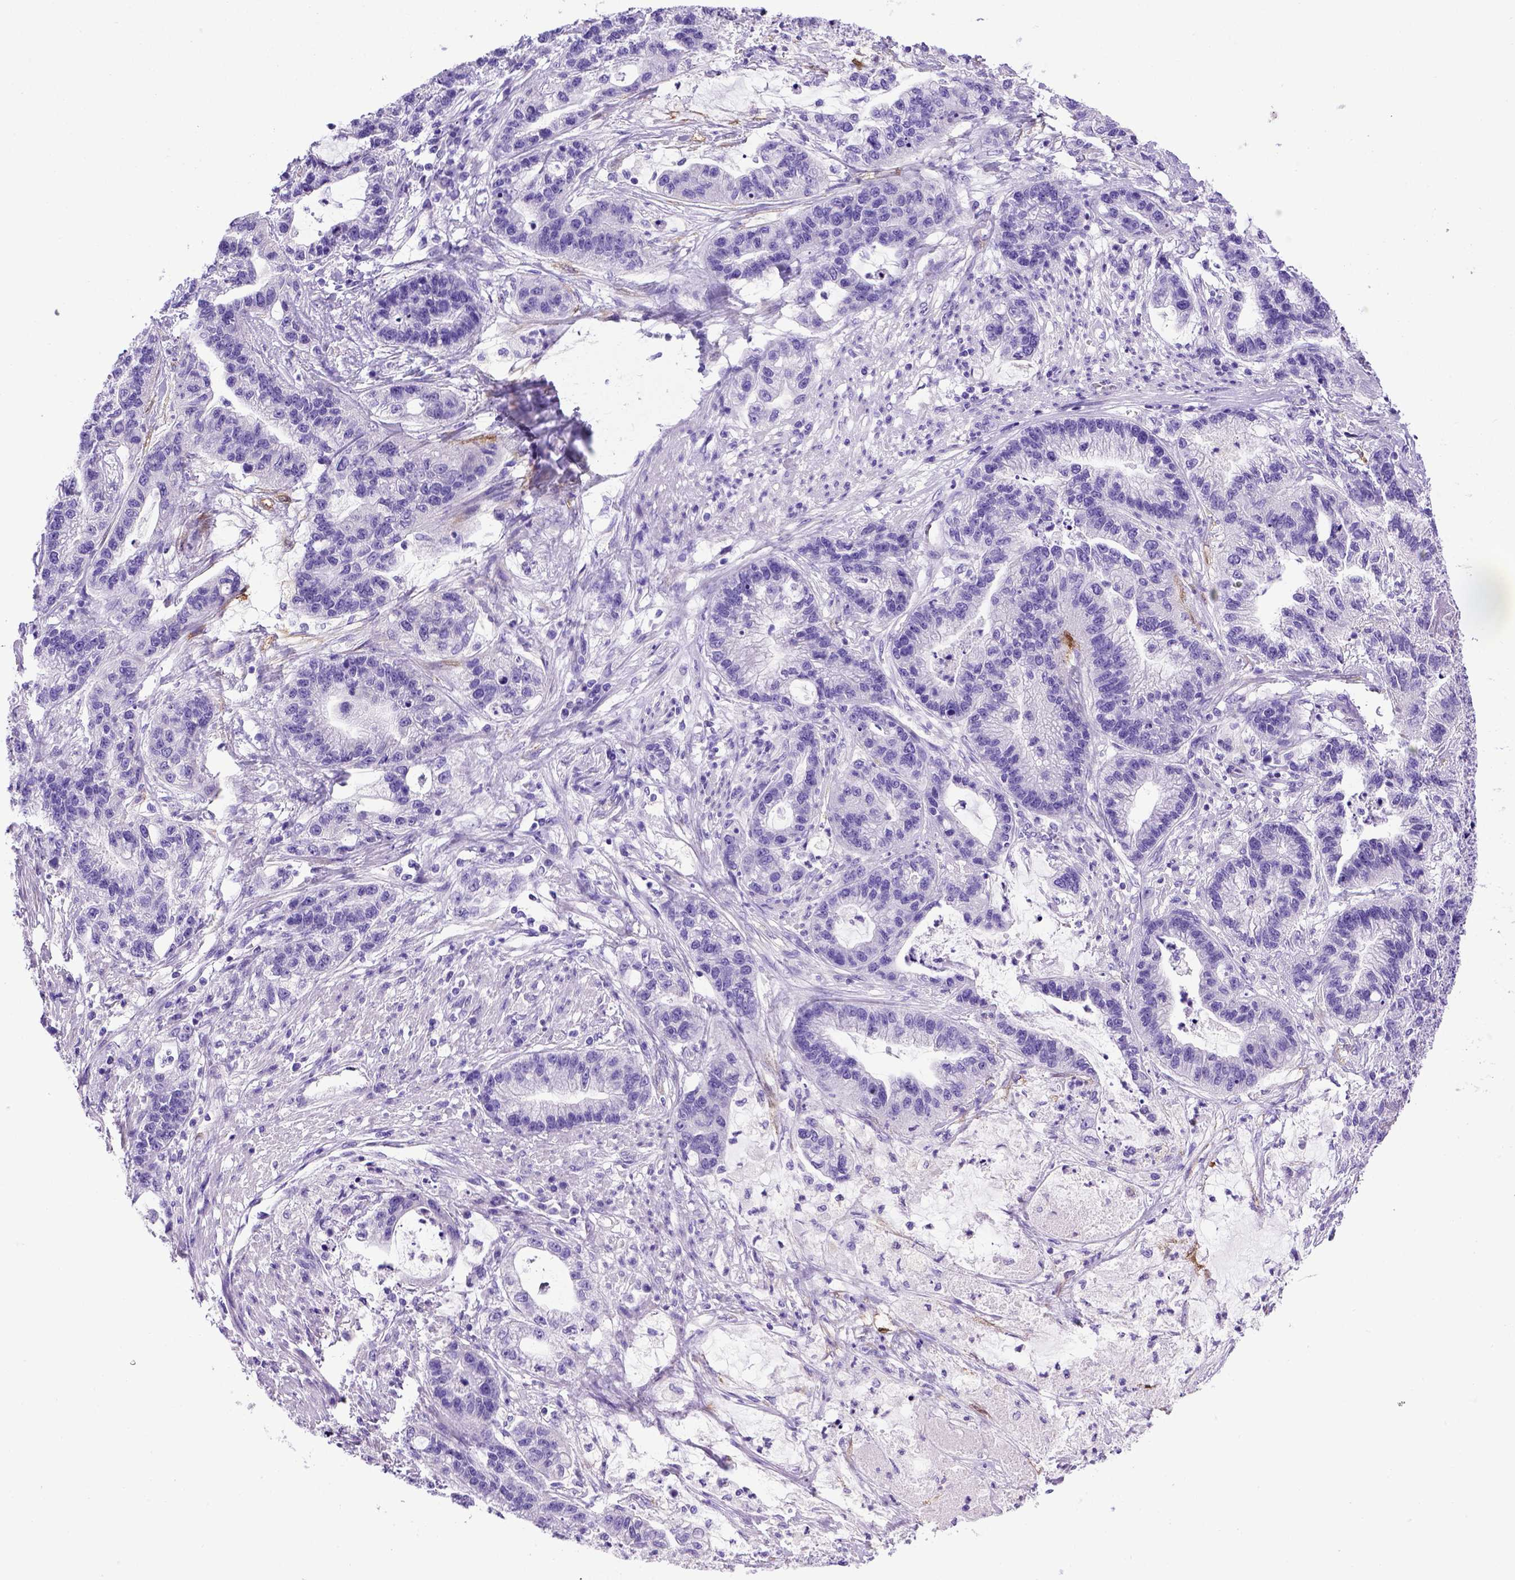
{"staining": {"intensity": "negative", "quantity": "none", "location": "none"}, "tissue": "stomach cancer", "cell_type": "Tumor cells", "image_type": "cancer", "snomed": [{"axis": "morphology", "description": "Adenocarcinoma, NOS"}, {"axis": "topography", "description": "Stomach"}], "caption": "This is a histopathology image of immunohistochemistry (IHC) staining of stomach cancer (adenocarcinoma), which shows no staining in tumor cells.", "gene": "PTGES", "patient": {"sex": "male", "age": 83}}